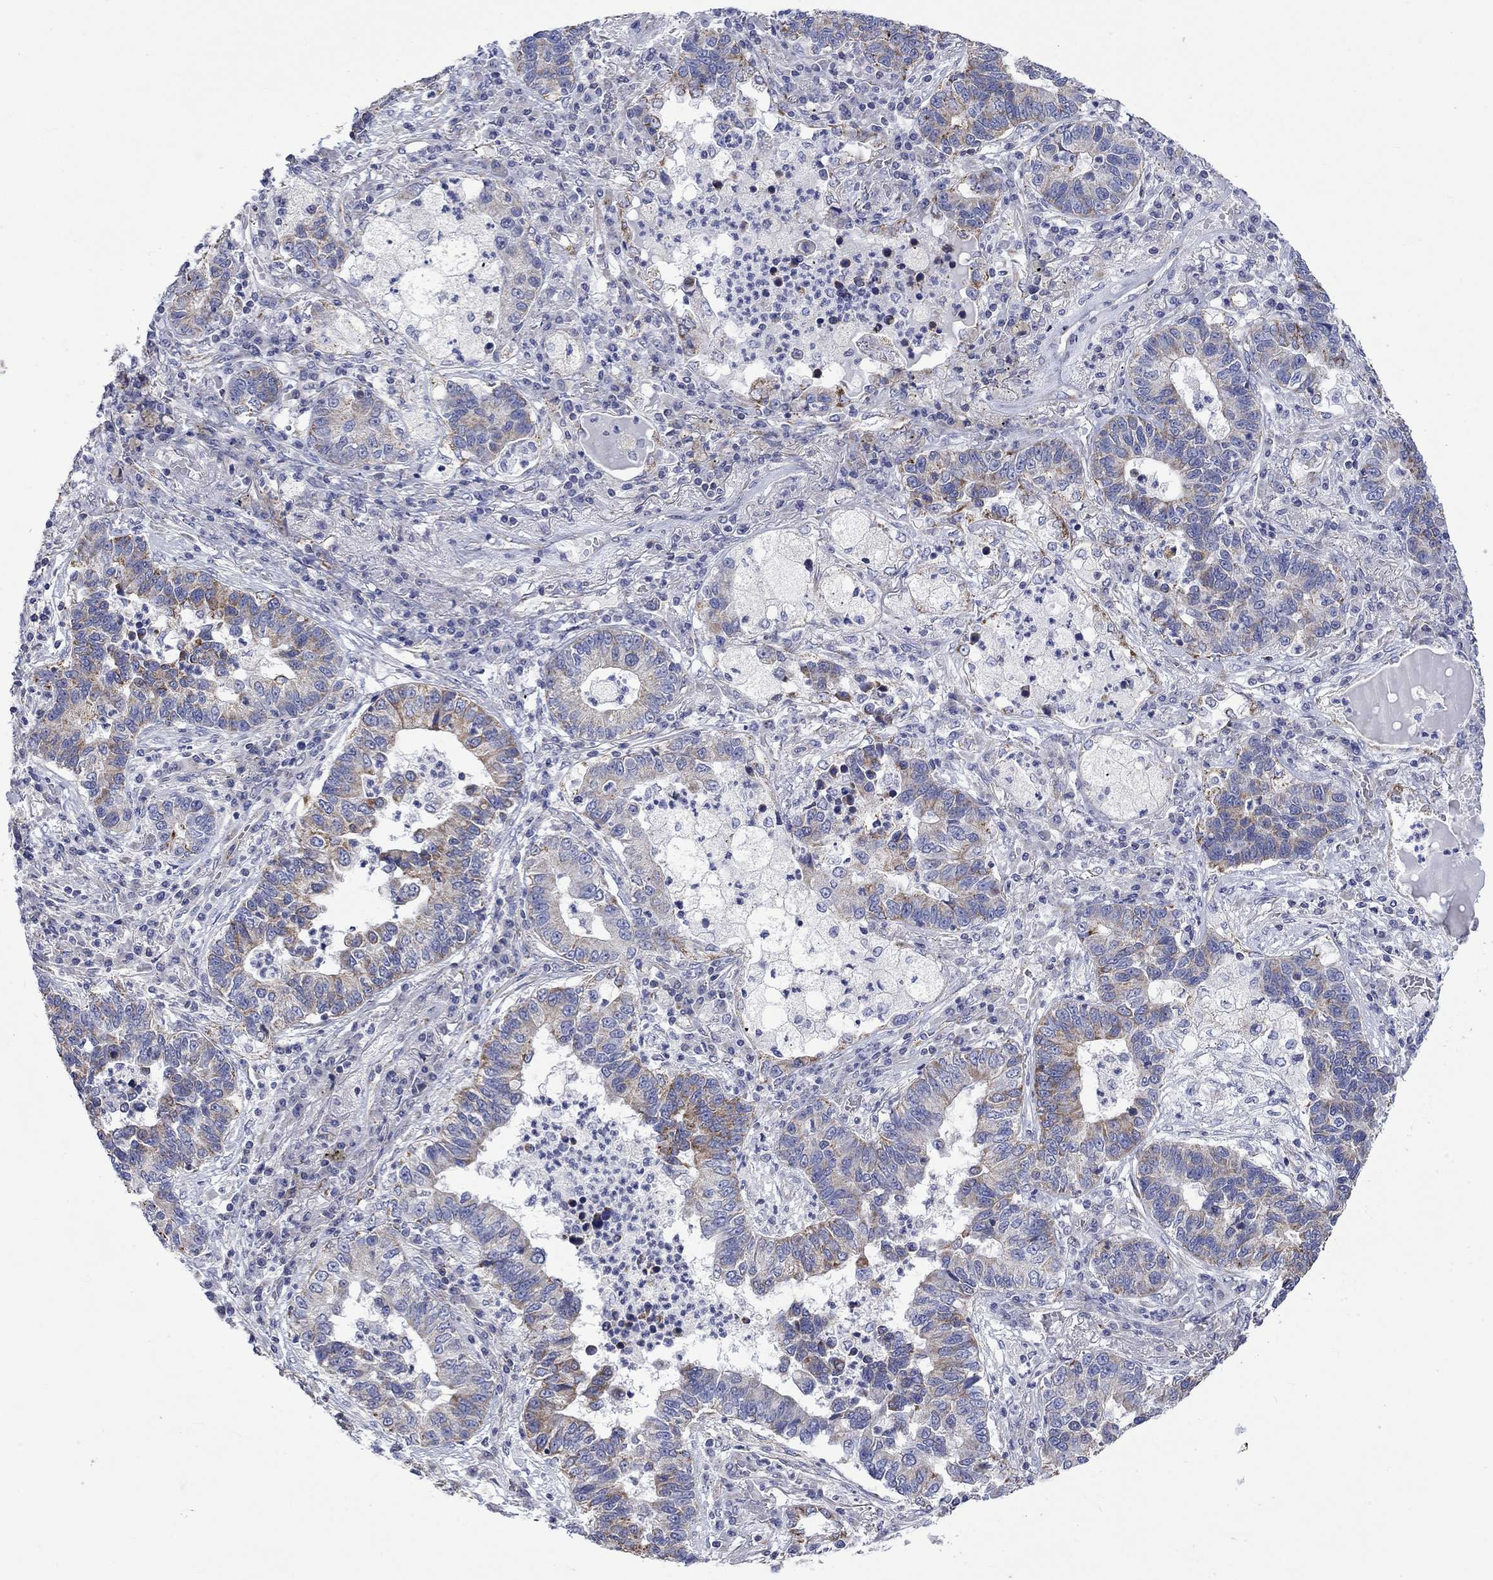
{"staining": {"intensity": "moderate", "quantity": "25%-75%", "location": "cytoplasmic/membranous"}, "tissue": "lung cancer", "cell_type": "Tumor cells", "image_type": "cancer", "snomed": [{"axis": "morphology", "description": "Adenocarcinoma, NOS"}, {"axis": "topography", "description": "Lung"}], "caption": "The image displays staining of lung cancer, revealing moderate cytoplasmic/membranous protein staining (brown color) within tumor cells.", "gene": "CISD1", "patient": {"sex": "female", "age": 57}}